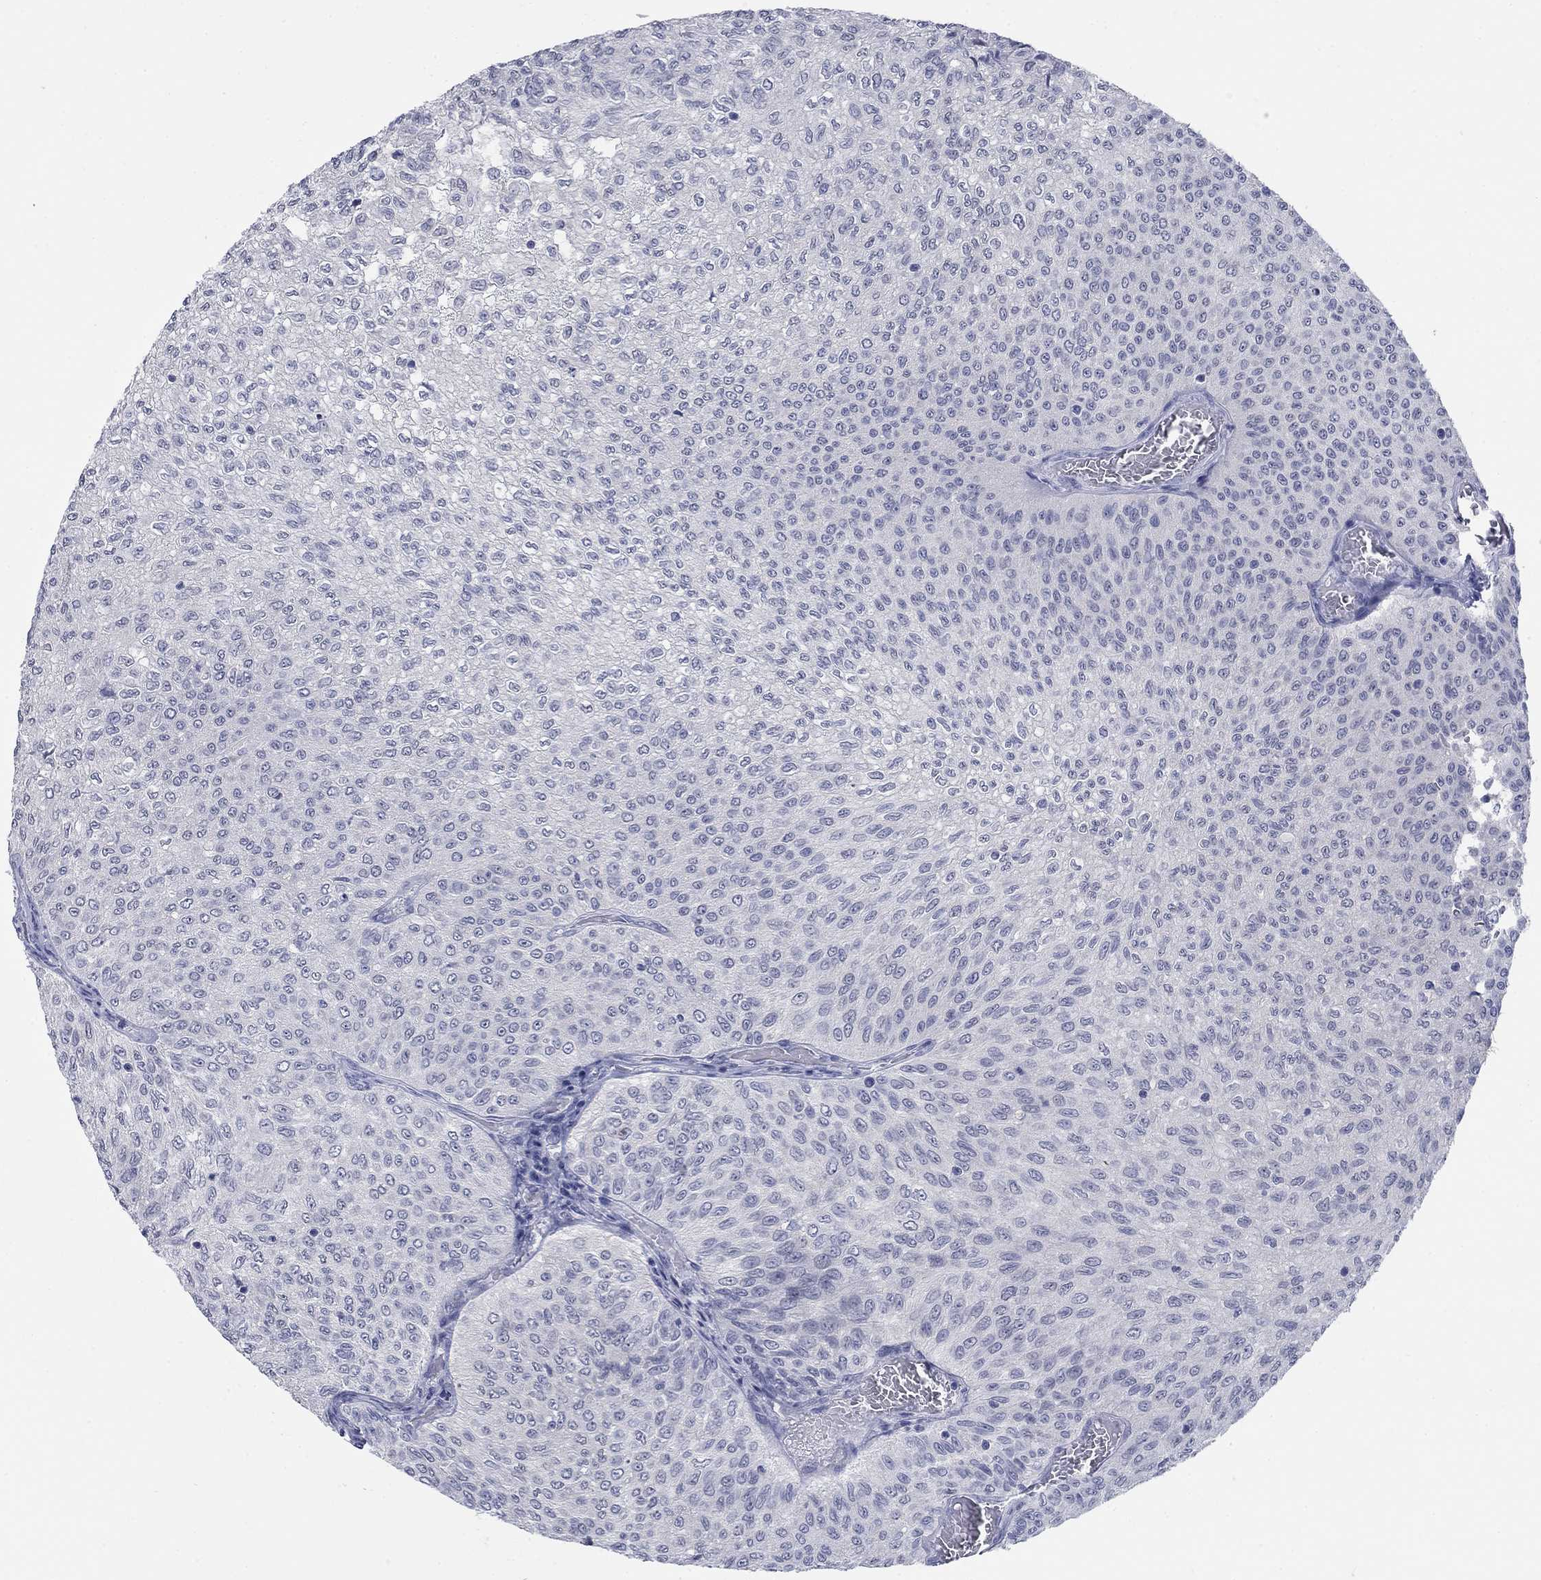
{"staining": {"intensity": "negative", "quantity": "none", "location": "none"}, "tissue": "urothelial cancer", "cell_type": "Tumor cells", "image_type": "cancer", "snomed": [{"axis": "morphology", "description": "Urothelial carcinoma, Low grade"}, {"axis": "topography", "description": "Urinary bladder"}], "caption": "Tumor cells are negative for brown protein staining in urothelial cancer. (Stains: DAB immunohistochemistry (IHC) with hematoxylin counter stain, Microscopy: brightfield microscopy at high magnification).", "gene": "ATP6V1G2", "patient": {"sex": "male", "age": 78}}